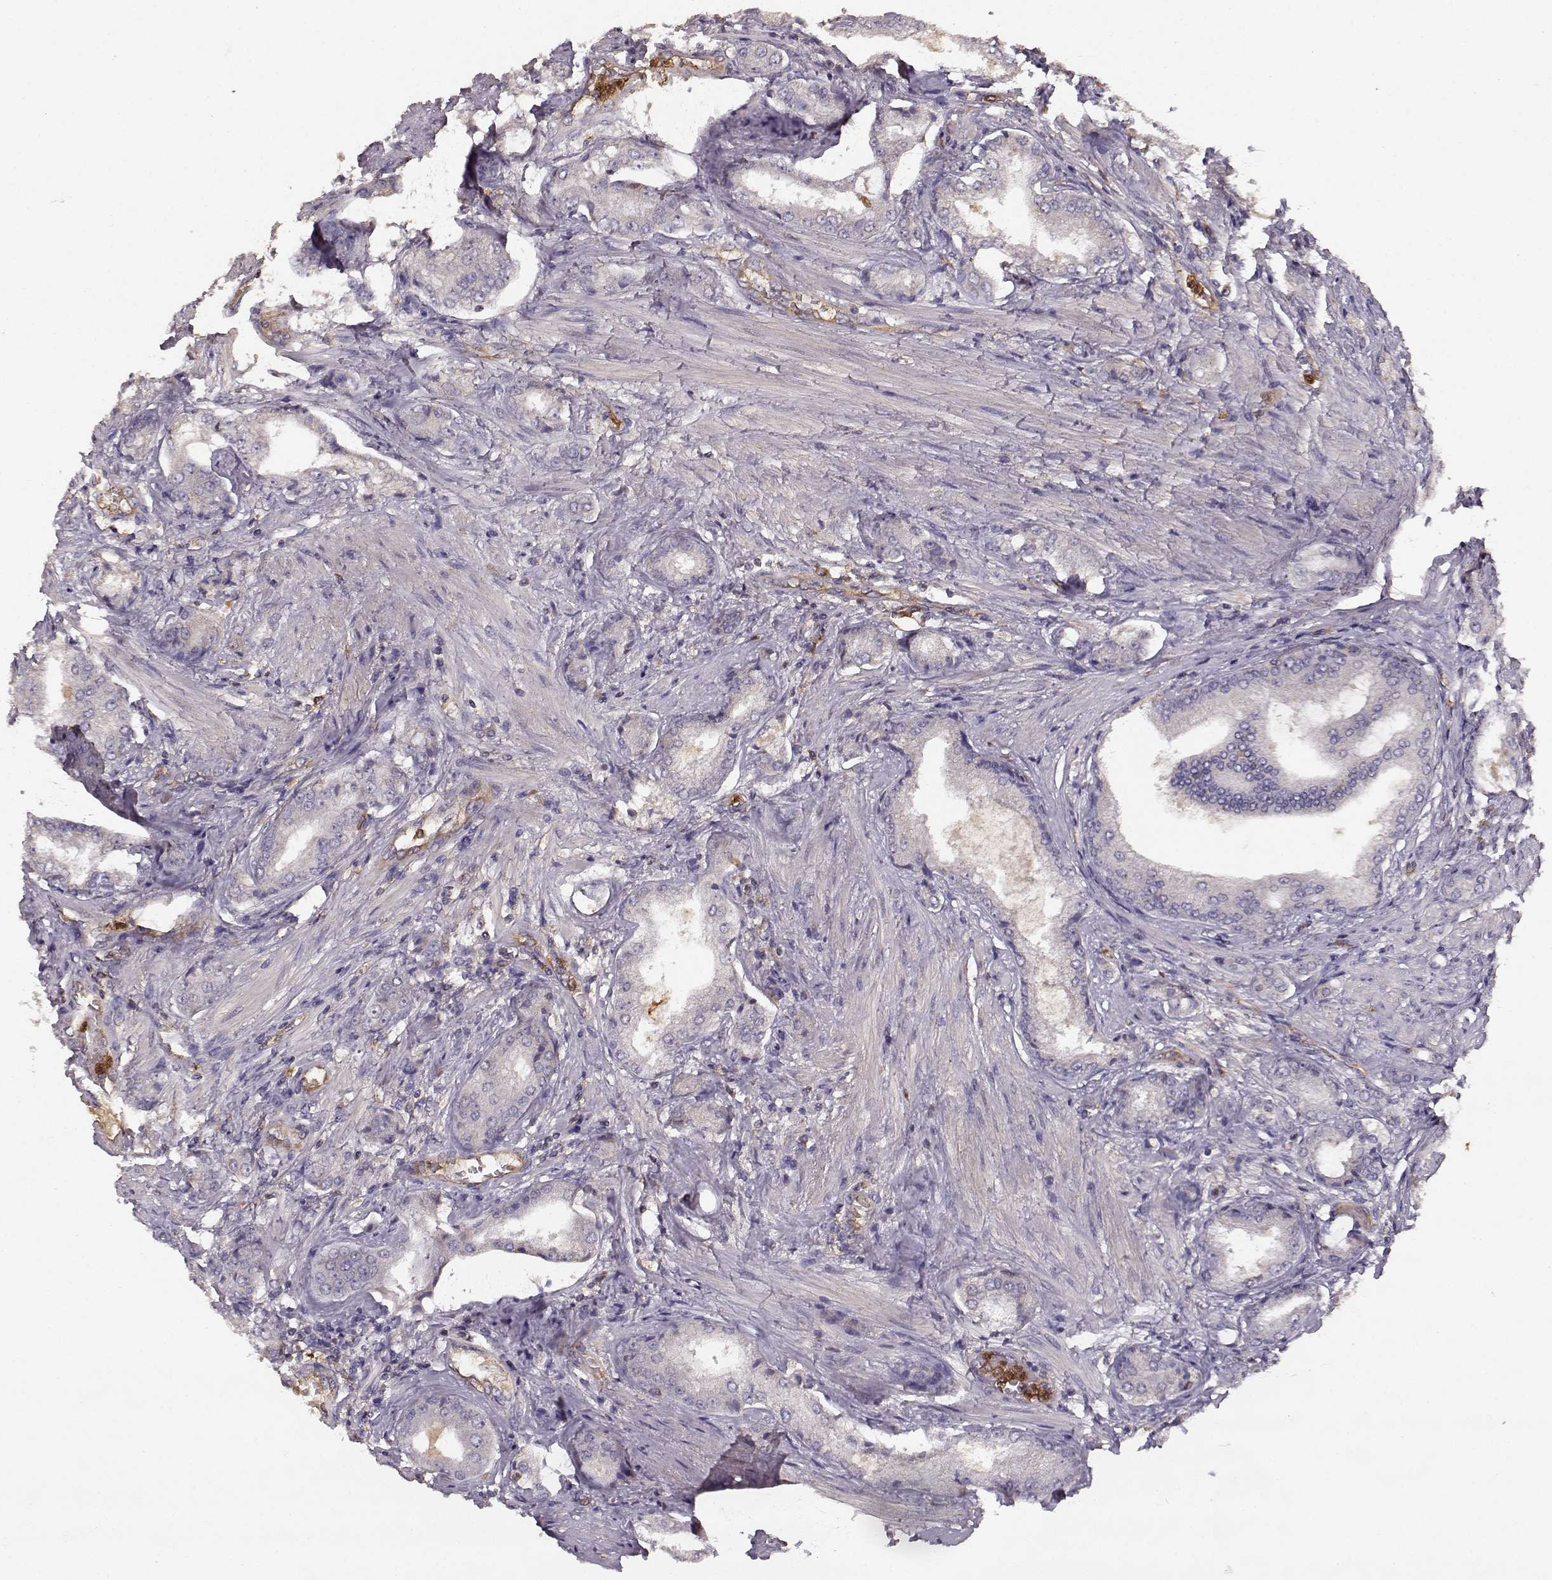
{"staining": {"intensity": "negative", "quantity": "none", "location": "none"}, "tissue": "prostate cancer", "cell_type": "Tumor cells", "image_type": "cancer", "snomed": [{"axis": "morphology", "description": "Adenocarcinoma, NOS"}, {"axis": "topography", "description": "Prostate"}], "caption": "The immunohistochemistry micrograph has no significant staining in tumor cells of prostate adenocarcinoma tissue.", "gene": "ARHGEF2", "patient": {"sex": "male", "age": 63}}